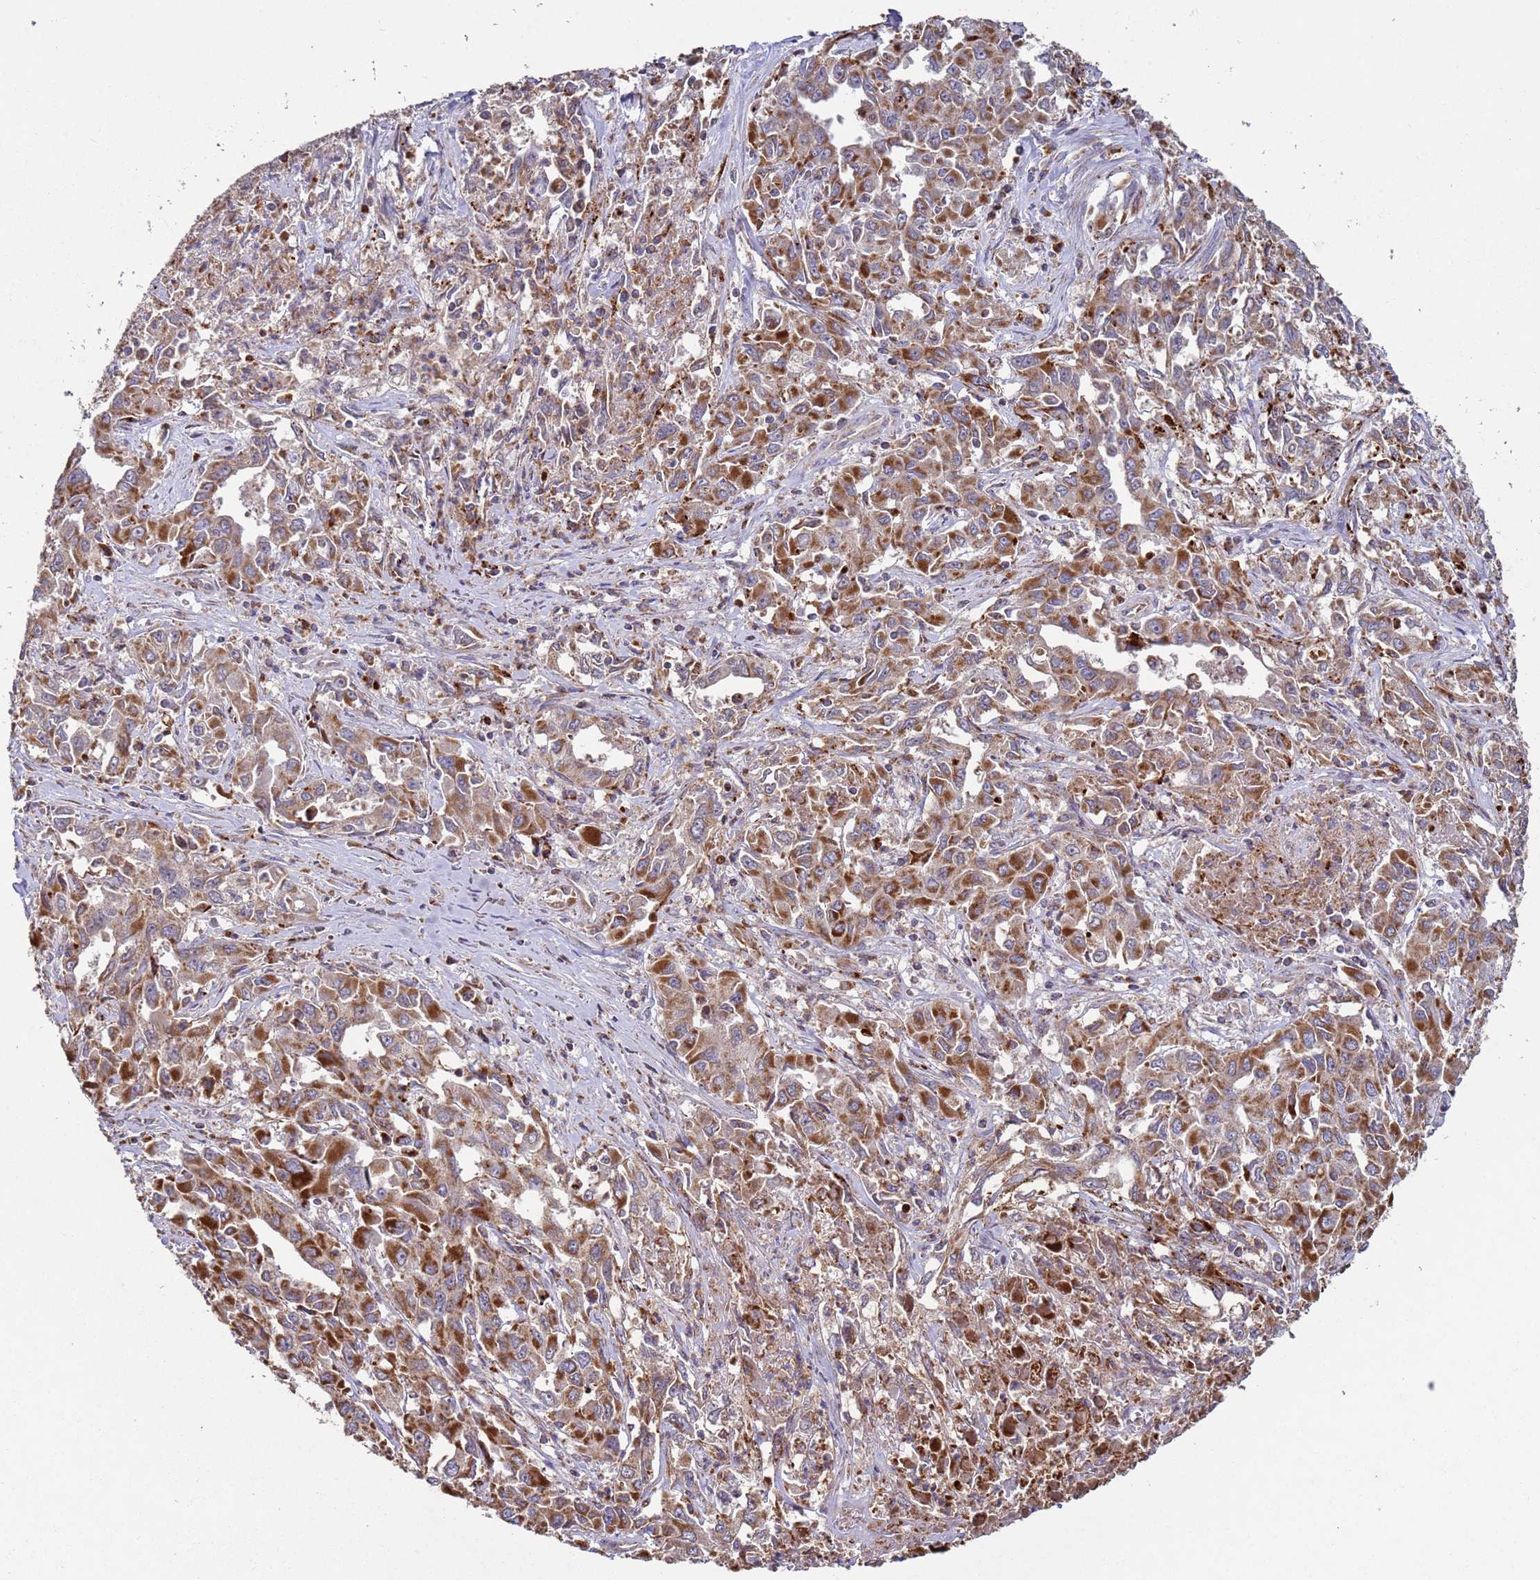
{"staining": {"intensity": "strong", "quantity": ">75%", "location": "cytoplasmic/membranous"}, "tissue": "liver cancer", "cell_type": "Tumor cells", "image_type": "cancer", "snomed": [{"axis": "morphology", "description": "Carcinoma, Hepatocellular, NOS"}, {"axis": "topography", "description": "Liver"}], "caption": "Immunohistochemistry (IHC) (DAB (3,3'-diaminobenzidine)) staining of human liver hepatocellular carcinoma shows strong cytoplasmic/membranous protein staining in approximately >75% of tumor cells.", "gene": "FBXO33", "patient": {"sex": "male", "age": 63}}